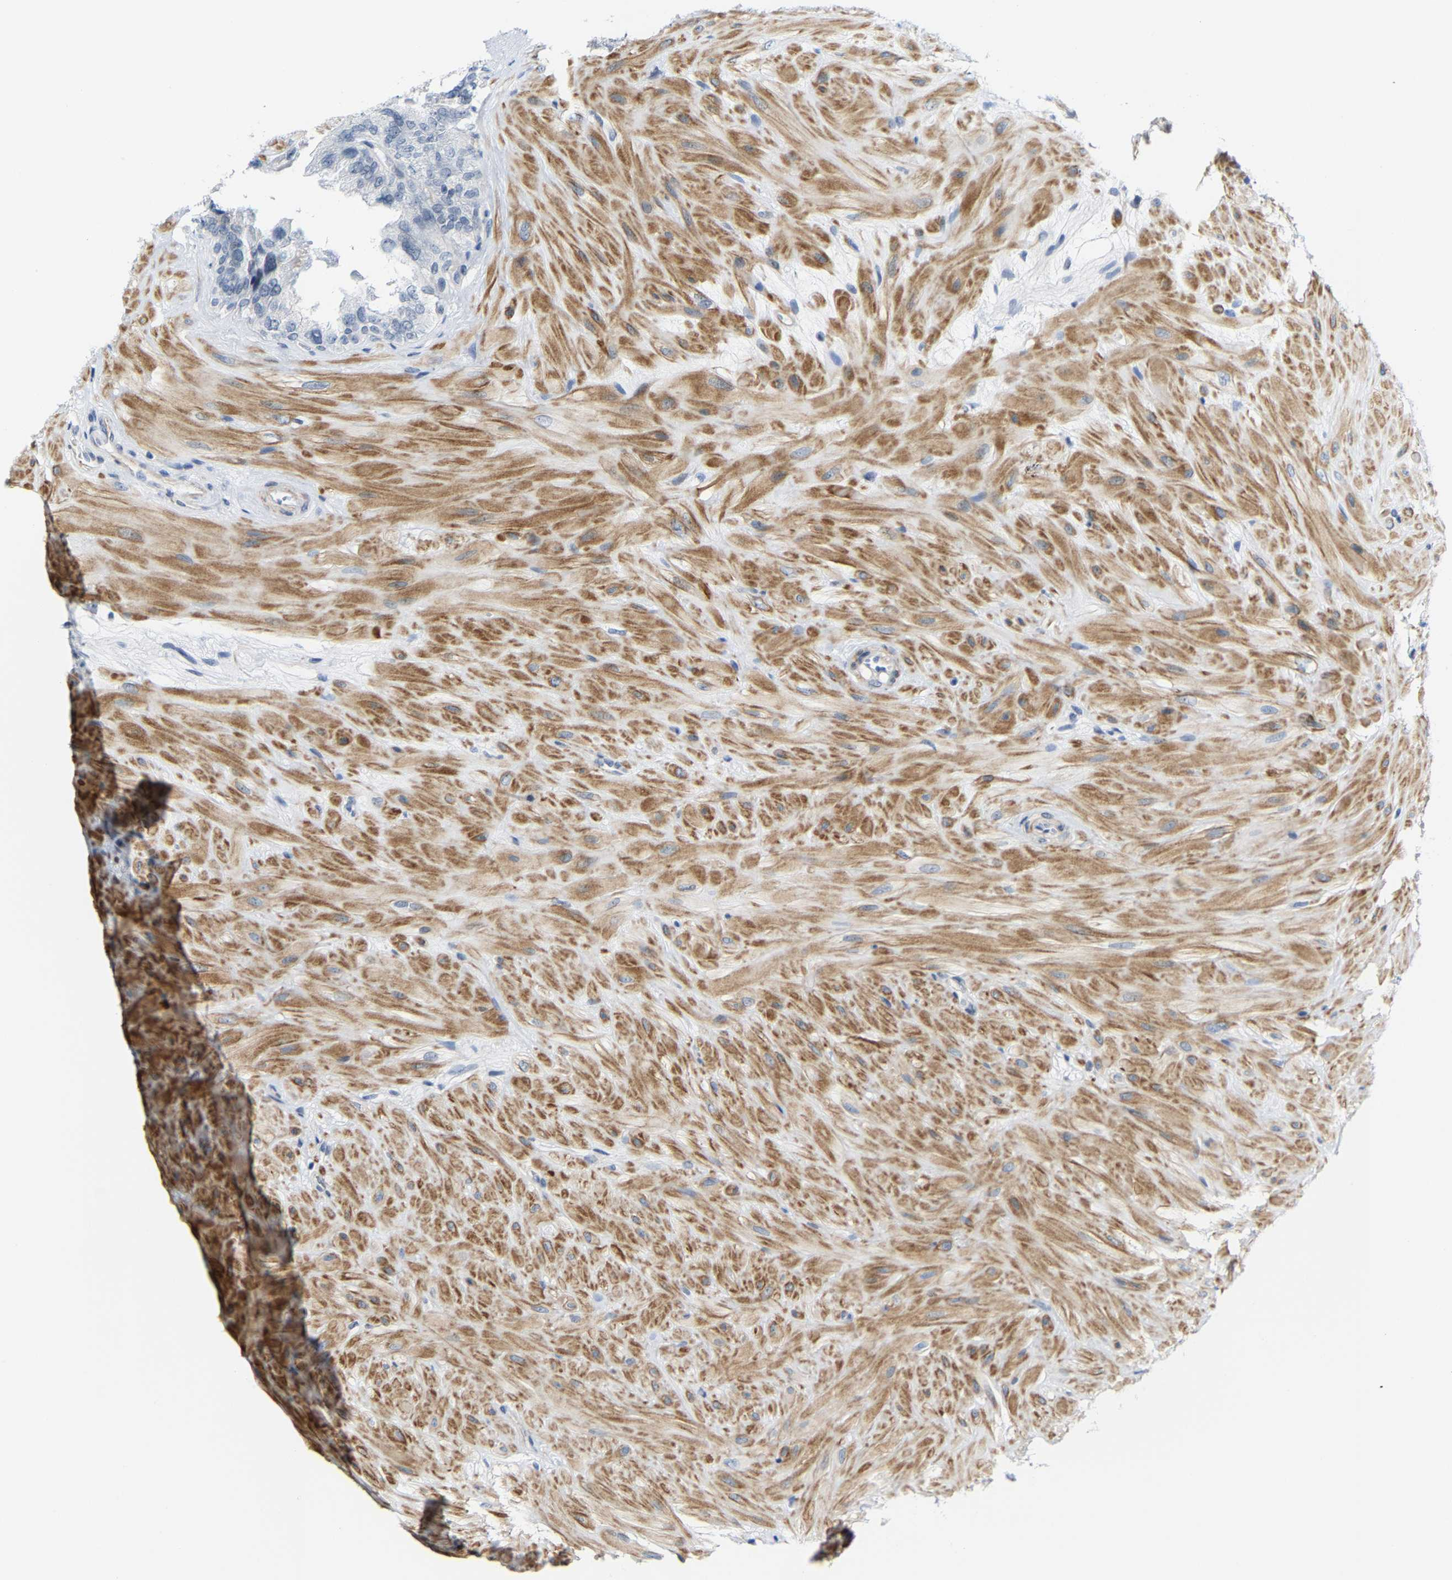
{"staining": {"intensity": "negative", "quantity": "none", "location": "none"}, "tissue": "seminal vesicle", "cell_type": "Glandular cells", "image_type": "normal", "snomed": [{"axis": "morphology", "description": "Normal tissue, NOS"}, {"axis": "topography", "description": "Prostate"}, {"axis": "topography", "description": "Seminal veicle"}], "caption": "Seminal vesicle stained for a protein using immunohistochemistry reveals no staining glandular cells.", "gene": "FAM180A", "patient": {"sex": "male", "age": 51}}